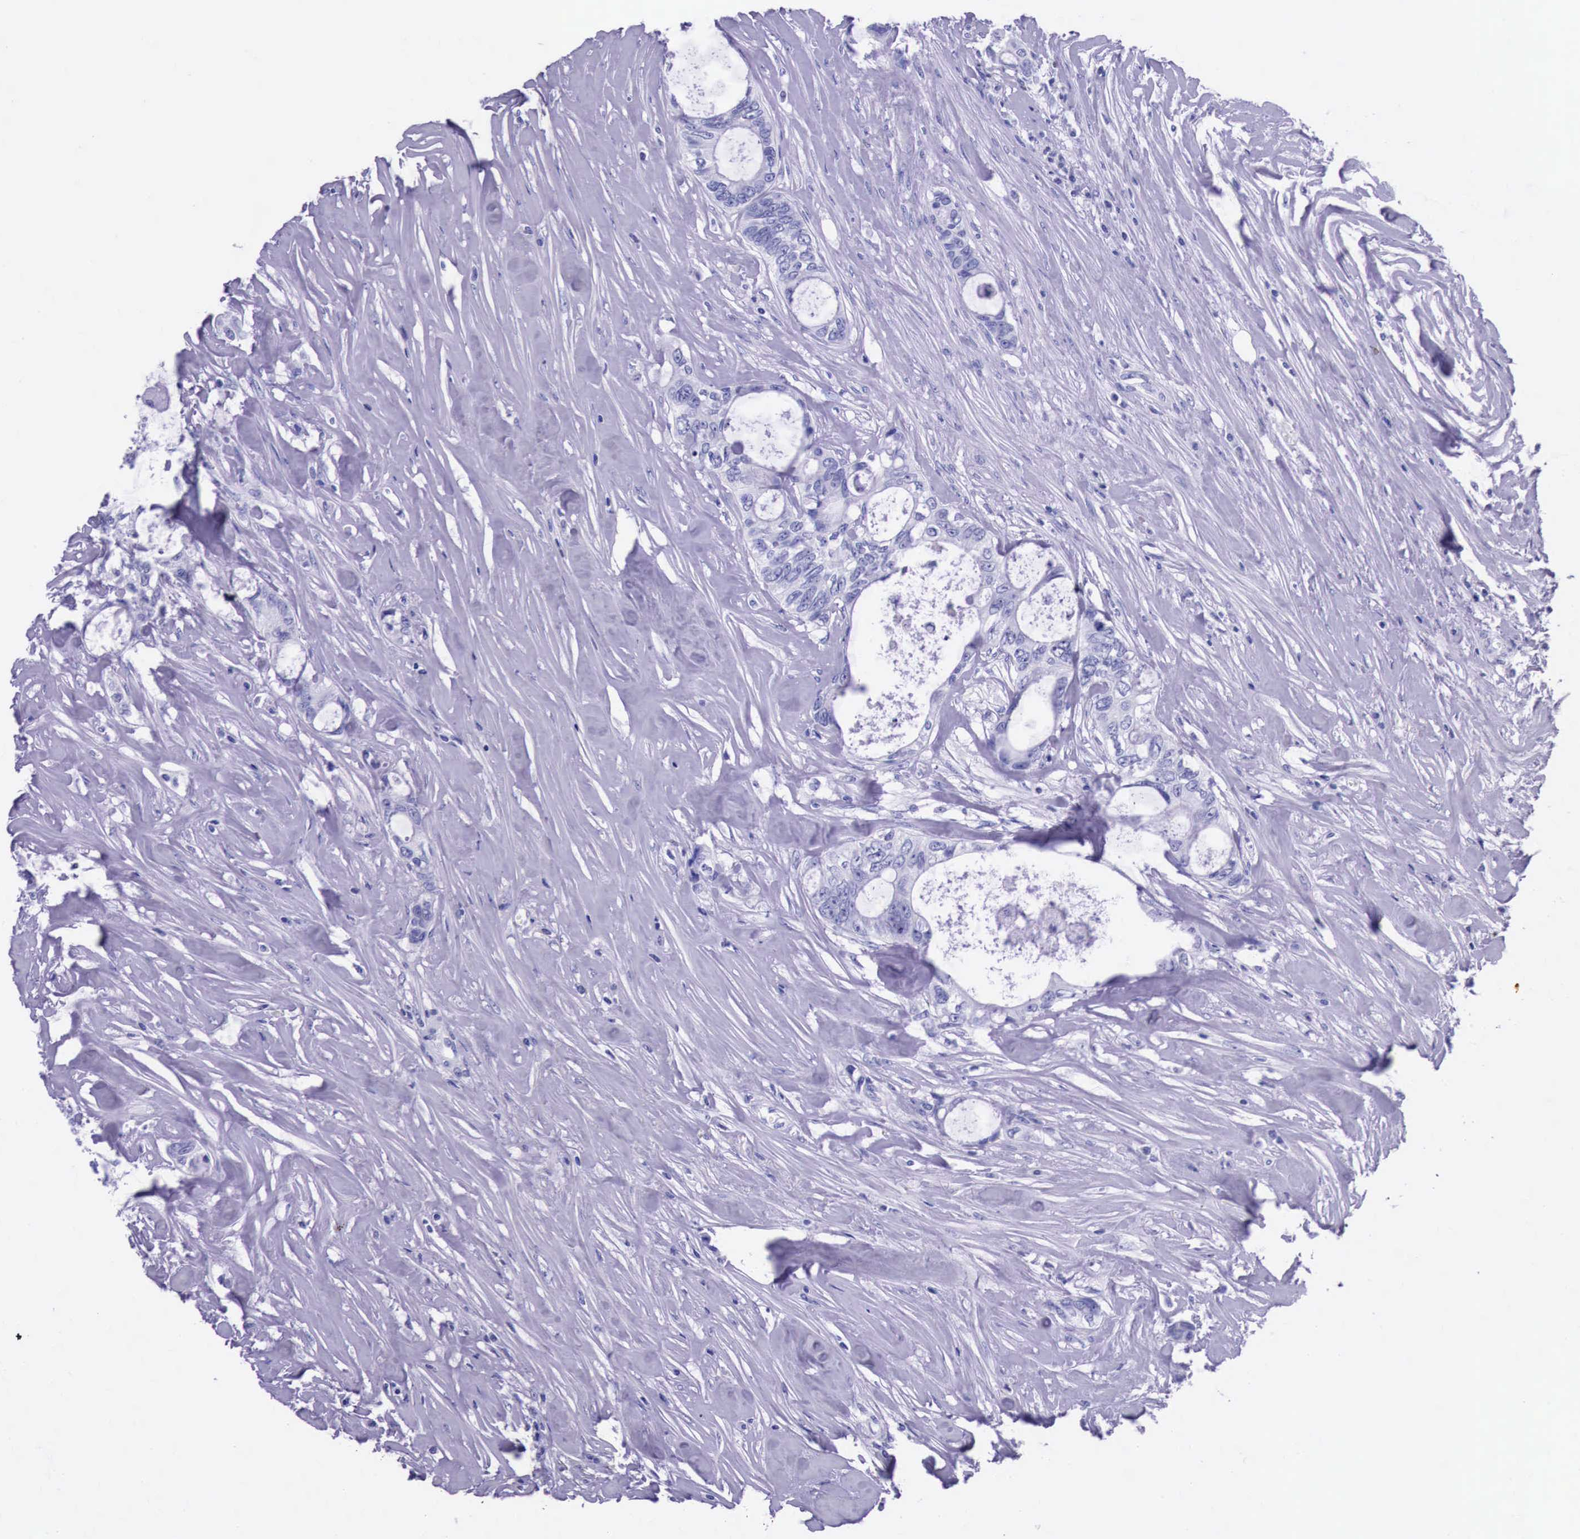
{"staining": {"intensity": "negative", "quantity": "none", "location": "none"}, "tissue": "colorectal cancer", "cell_type": "Tumor cells", "image_type": "cancer", "snomed": [{"axis": "morphology", "description": "Adenocarcinoma, NOS"}, {"axis": "topography", "description": "Rectum"}], "caption": "Immunohistochemistry (IHC) micrograph of neoplastic tissue: human colorectal cancer (adenocarcinoma) stained with DAB (3,3'-diaminobenzidine) exhibits no significant protein staining in tumor cells.", "gene": "ESR1", "patient": {"sex": "female", "age": 57}}